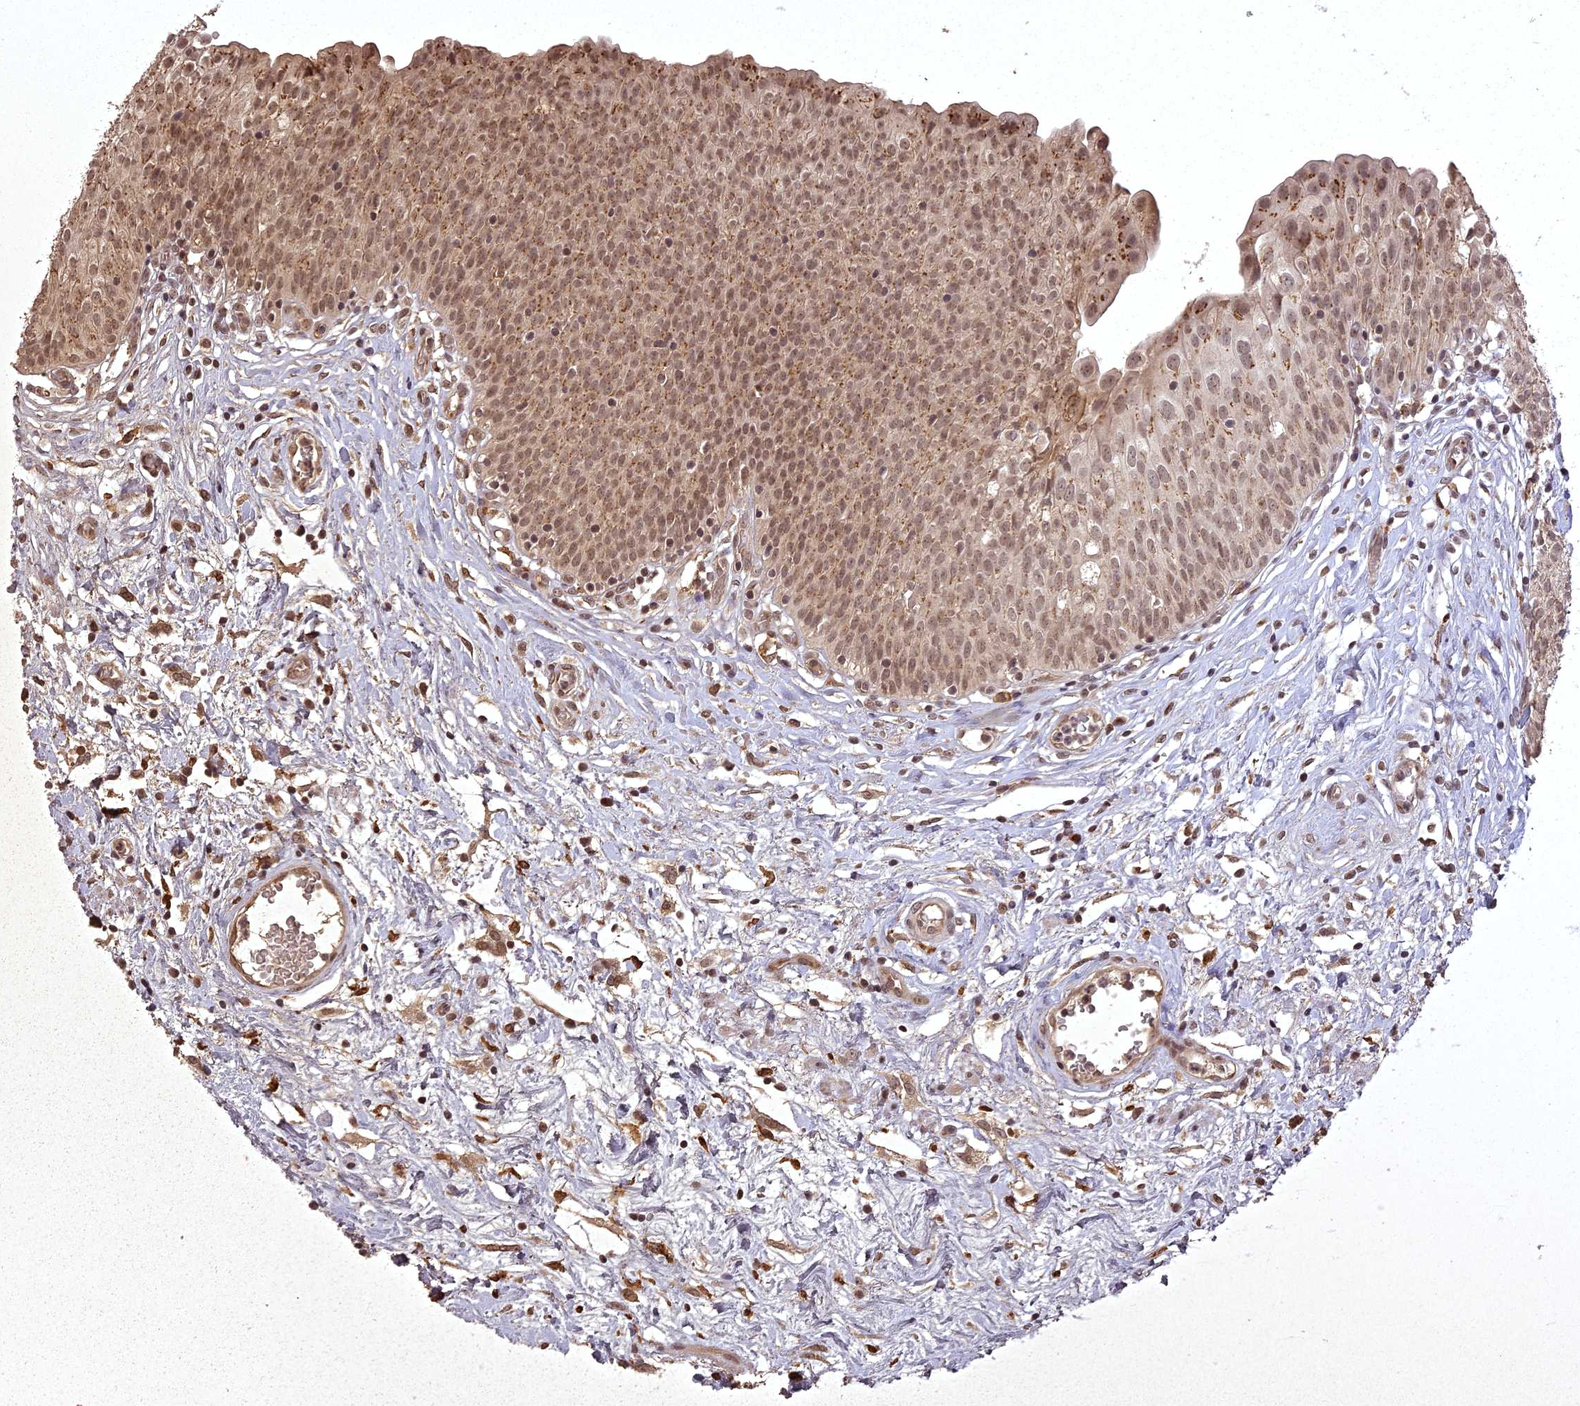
{"staining": {"intensity": "moderate", "quantity": ">75%", "location": "cytoplasmic/membranous,nuclear"}, "tissue": "urinary bladder", "cell_type": "Urothelial cells", "image_type": "normal", "snomed": [{"axis": "morphology", "description": "Normal tissue, NOS"}, {"axis": "topography", "description": "Urinary bladder"}], "caption": "Human urinary bladder stained for a protein (brown) demonstrates moderate cytoplasmic/membranous,nuclear positive expression in about >75% of urothelial cells.", "gene": "ING5", "patient": {"sex": "male", "age": 55}}